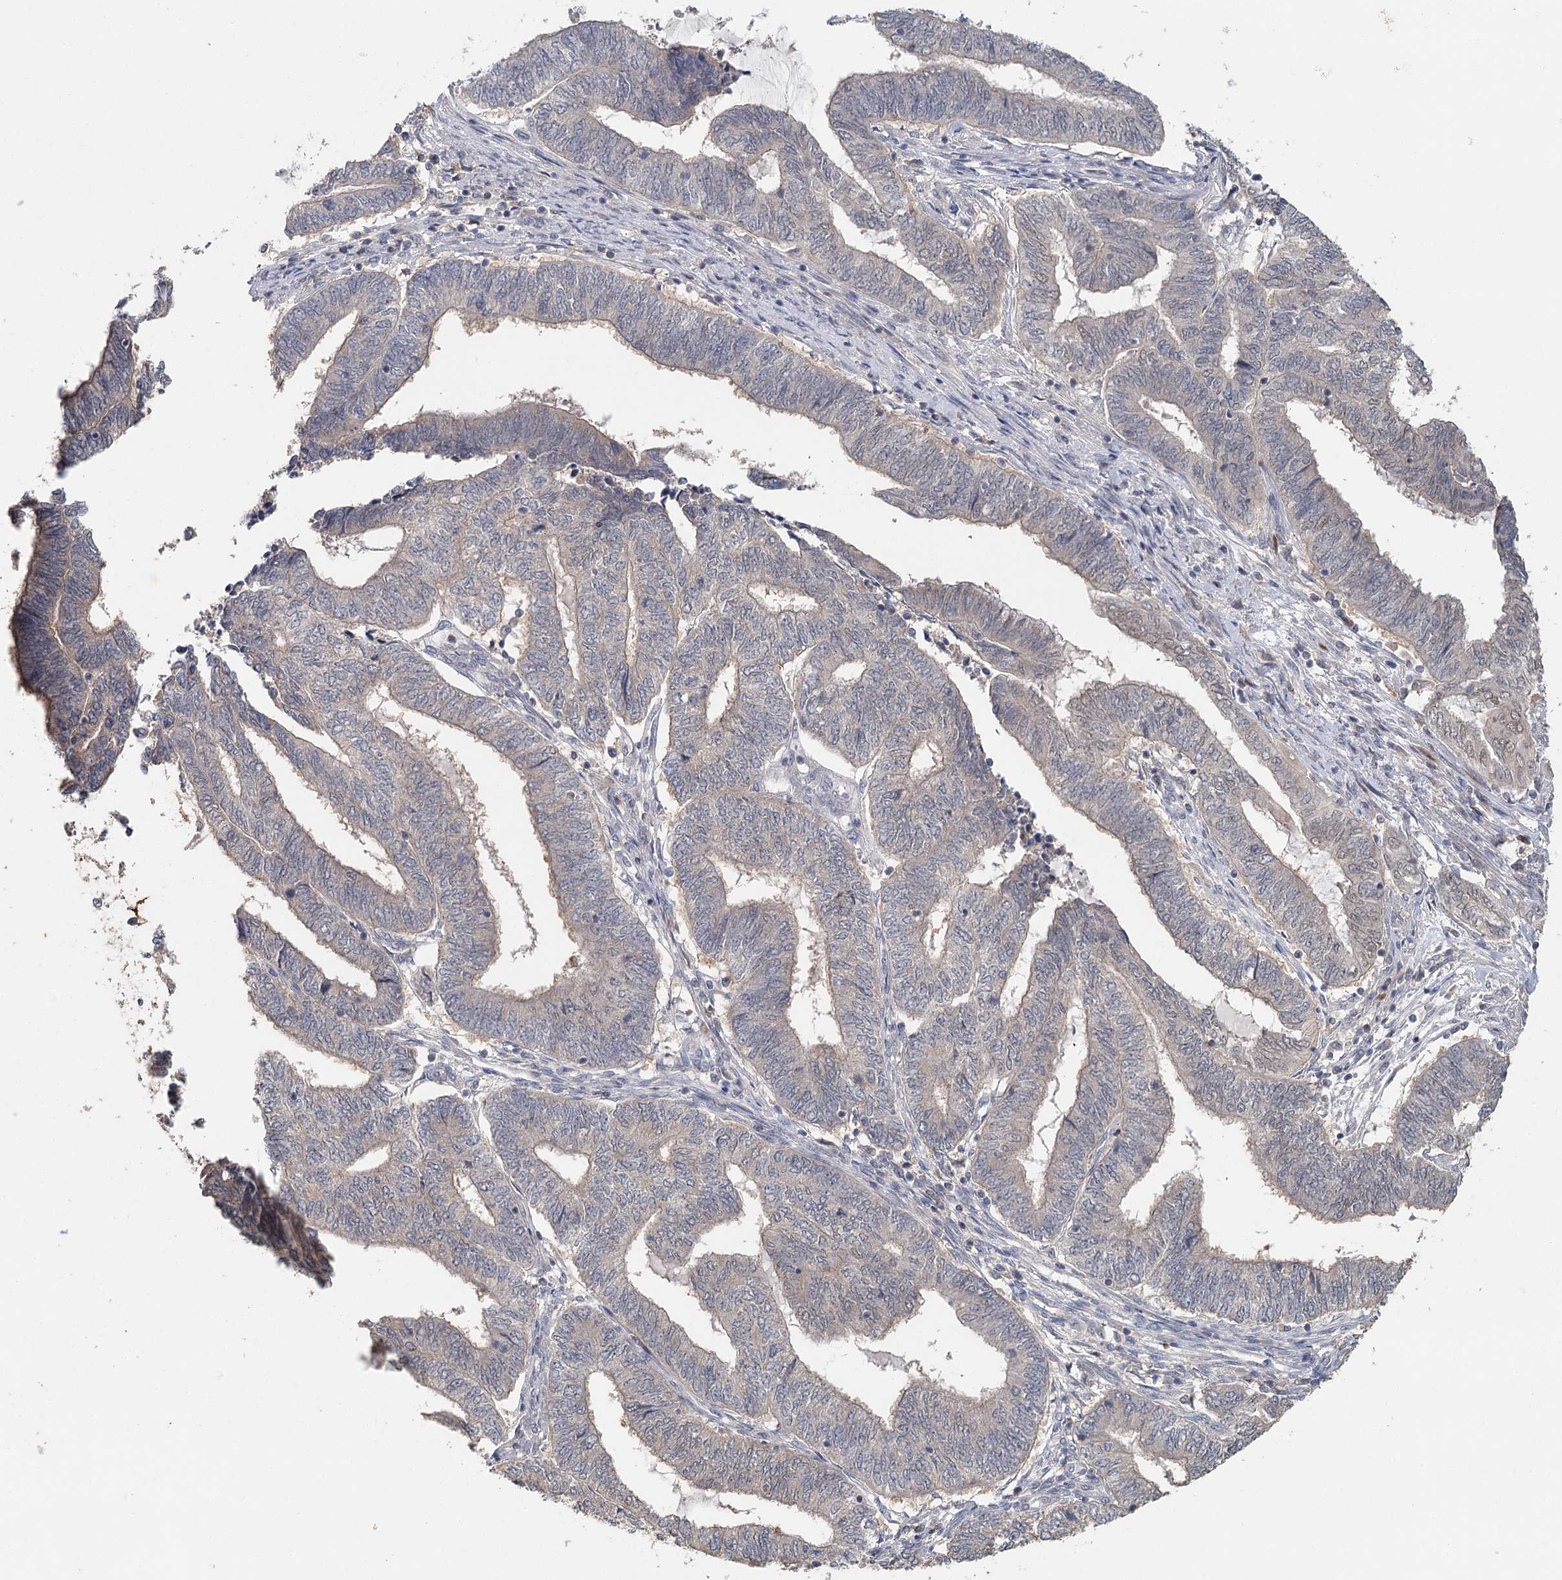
{"staining": {"intensity": "weak", "quantity": "<25%", "location": "nuclear"}, "tissue": "endometrial cancer", "cell_type": "Tumor cells", "image_type": "cancer", "snomed": [{"axis": "morphology", "description": "Adenocarcinoma, NOS"}, {"axis": "topography", "description": "Uterus"}, {"axis": "topography", "description": "Endometrium"}], "caption": "Immunohistochemical staining of adenocarcinoma (endometrial) exhibits no significant expression in tumor cells. (DAB (3,3'-diaminobenzidine) immunohistochemistry (IHC), high magnification).", "gene": "ADK", "patient": {"sex": "female", "age": 70}}